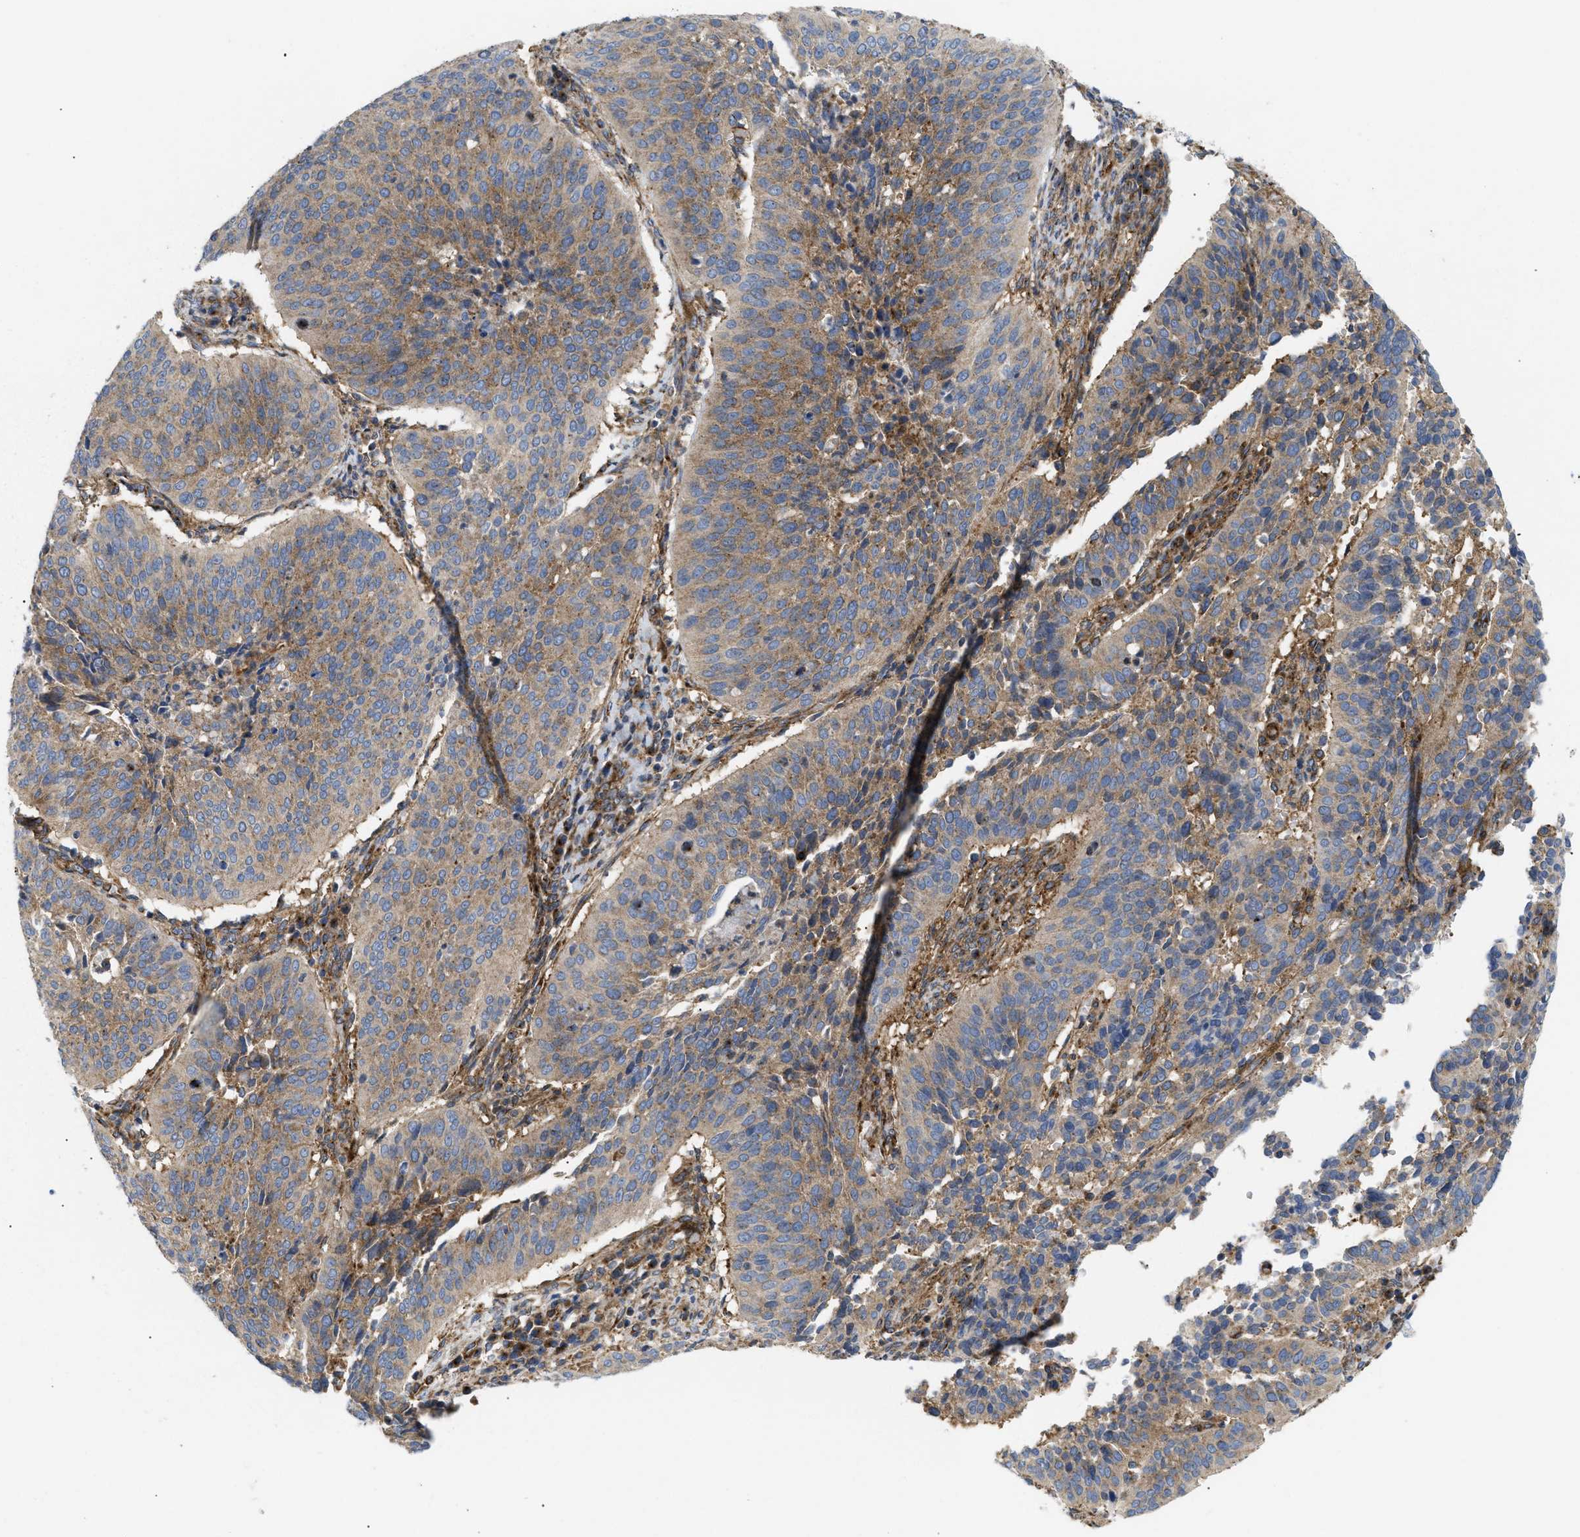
{"staining": {"intensity": "moderate", "quantity": ">75%", "location": "cytoplasmic/membranous"}, "tissue": "cervical cancer", "cell_type": "Tumor cells", "image_type": "cancer", "snomed": [{"axis": "morphology", "description": "Normal tissue, NOS"}, {"axis": "morphology", "description": "Squamous cell carcinoma, NOS"}, {"axis": "topography", "description": "Cervix"}], "caption": "Brown immunohistochemical staining in human cervical cancer demonstrates moderate cytoplasmic/membranous staining in approximately >75% of tumor cells.", "gene": "DCTN4", "patient": {"sex": "female", "age": 39}}